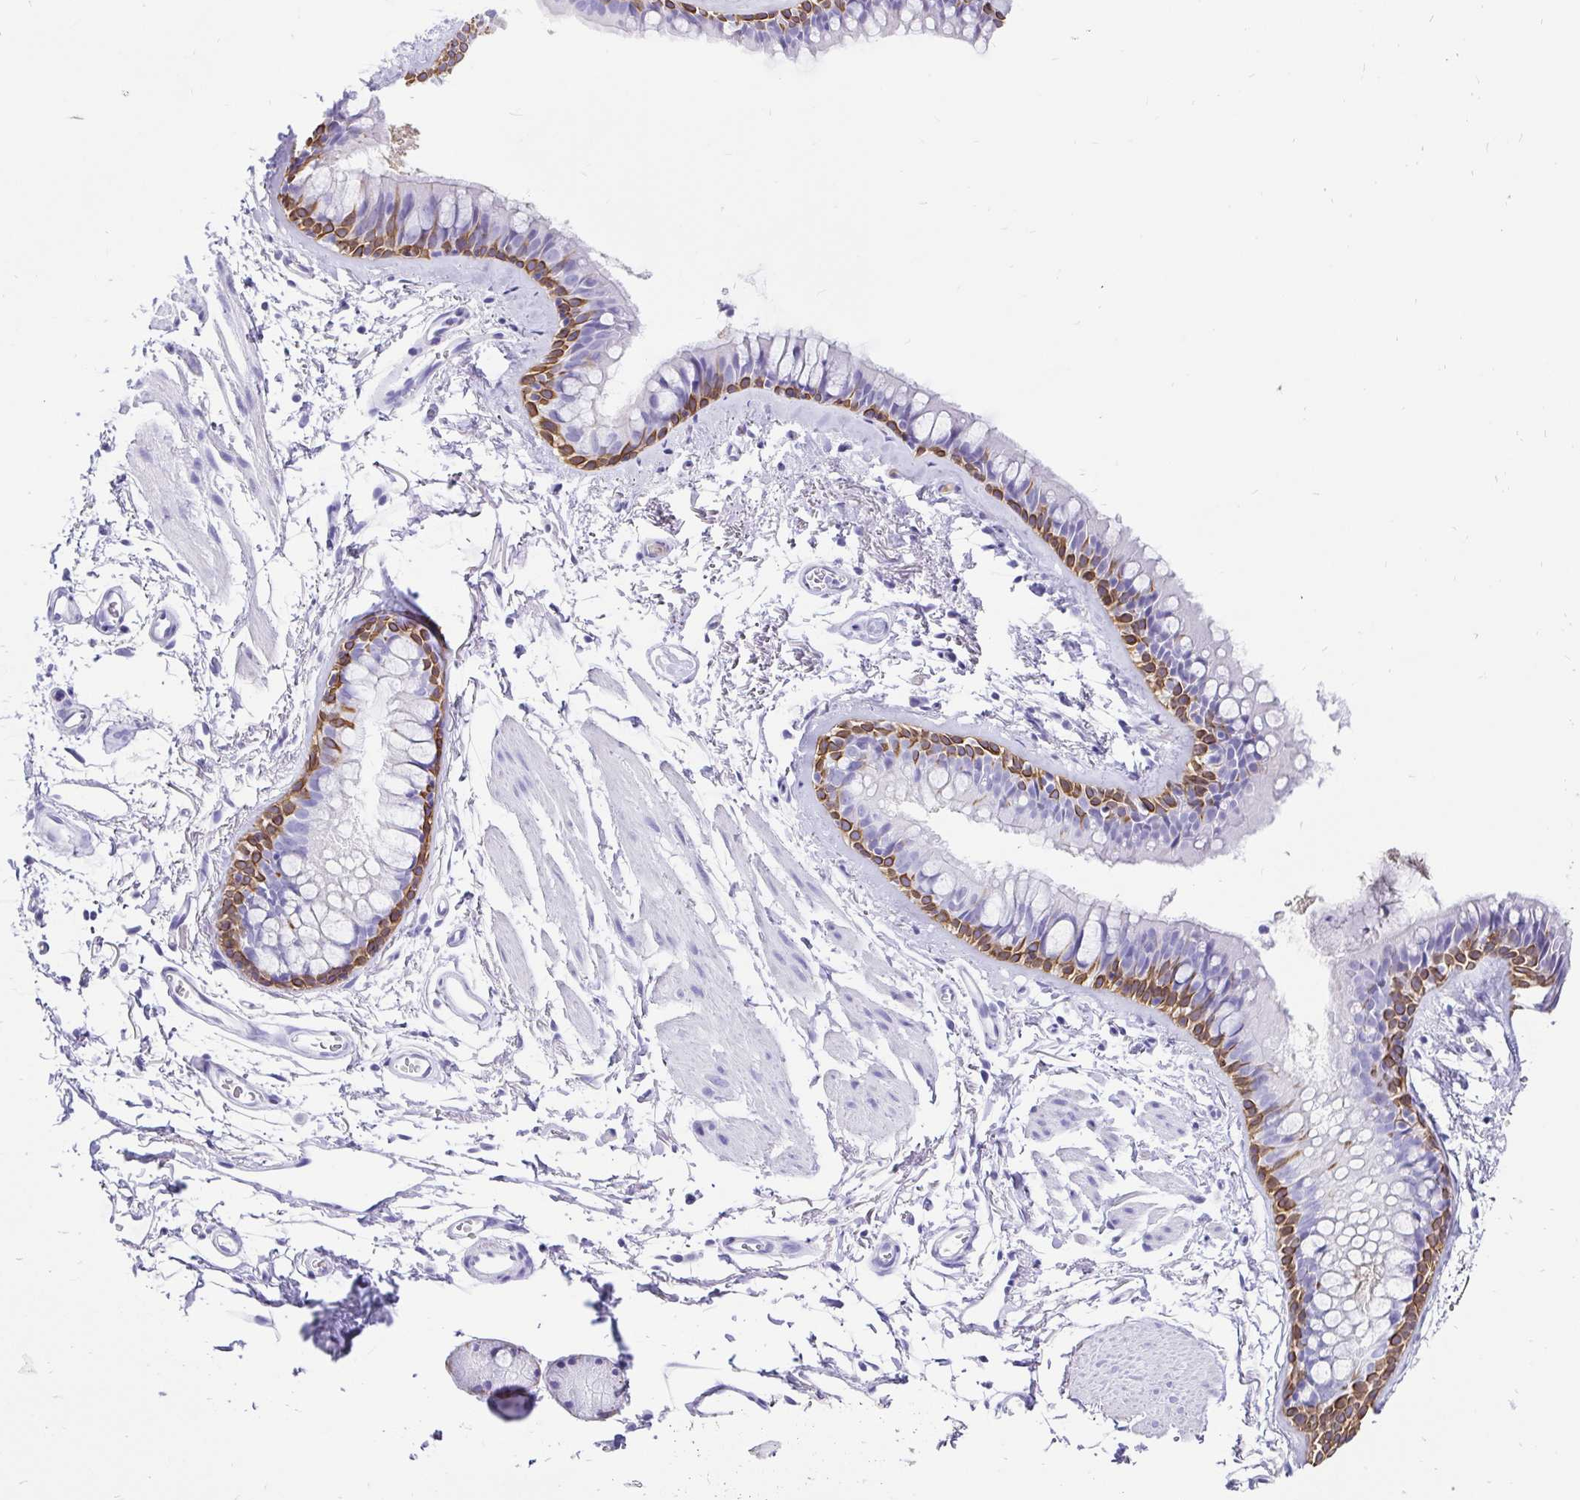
{"staining": {"intensity": "strong", "quantity": "<25%", "location": "cytoplasmic/membranous"}, "tissue": "bronchus", "cell_type": "Respiratory epithelial cells", "image_type": "normal", "snomed": [{"axis": "morphology", "description": "Normal tissue, NOS"}, {"axis": "topography", "description": "Cartilage tissue"}, {"axis": "topography", "description": "Bronchus"}], "caption": "This is an image of immunohistochemistry (IHC) staining of benign bronchus, which shows strong staining in the cytoplasmic/membranous of respiratory epithelial cells.", "gene": "KRT13", "patient": {"sex": "female", "age": 79}}